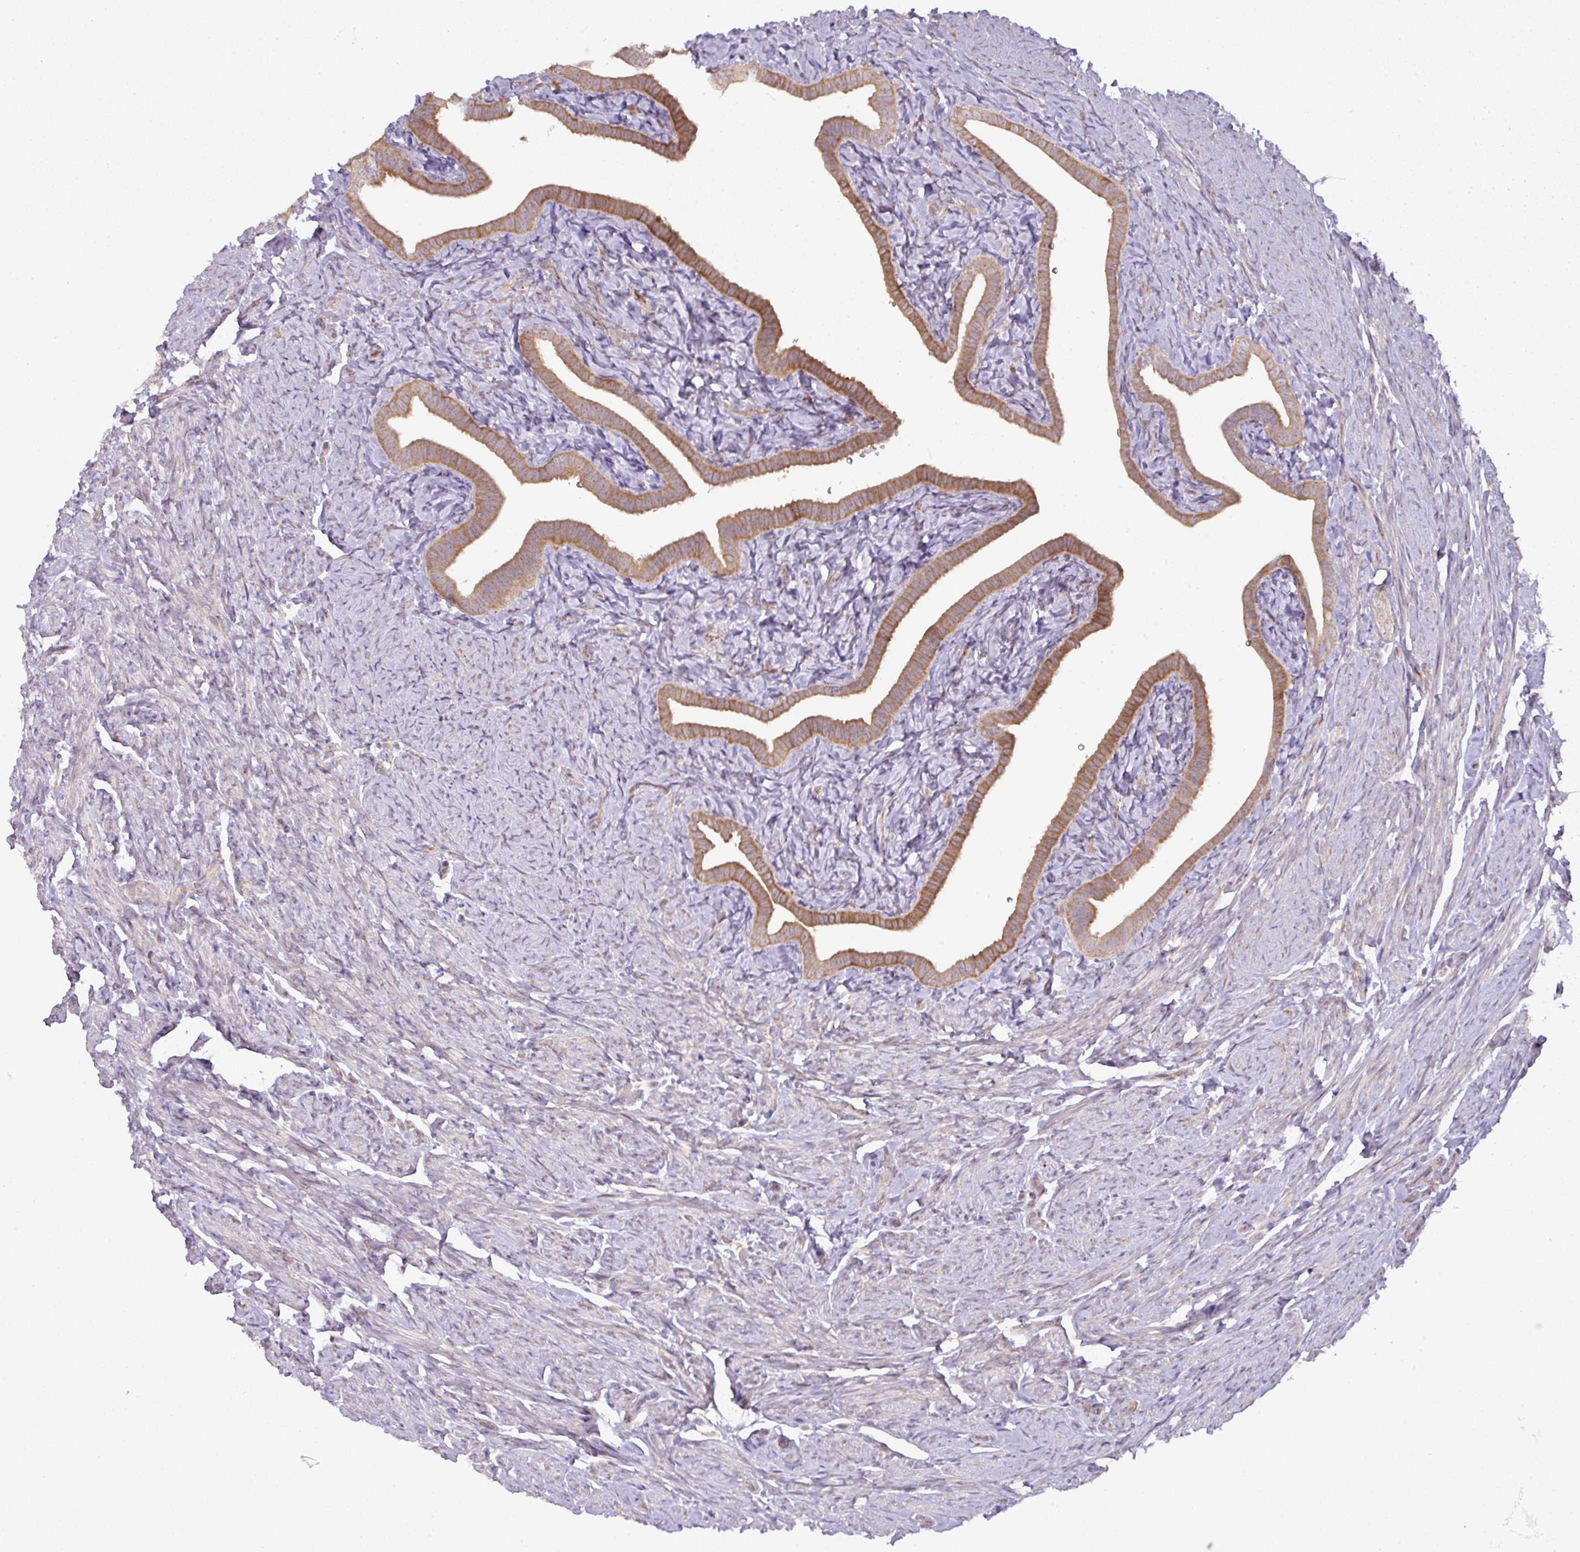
{"staining": {"intensity": "moderate", "quantity": ">75%", "location": "cytoplasmic/membranous"}, "tissue": "fallopian tube", "cell_type": "Glandular cells", "image_type": "normal", "snomed": [{"axis": "morphology", "description": "Normal tissue, NOS"}, {"axis": "topography", "description": "Fallopian tube"}], "caption": "The image reveals a brown stain indicating the presence of a protein in the cytoplasmic/membranous of glandular cells in fallopian tube.", "gene": "GALP", "patient": {"sex": "female", "age": 69}}